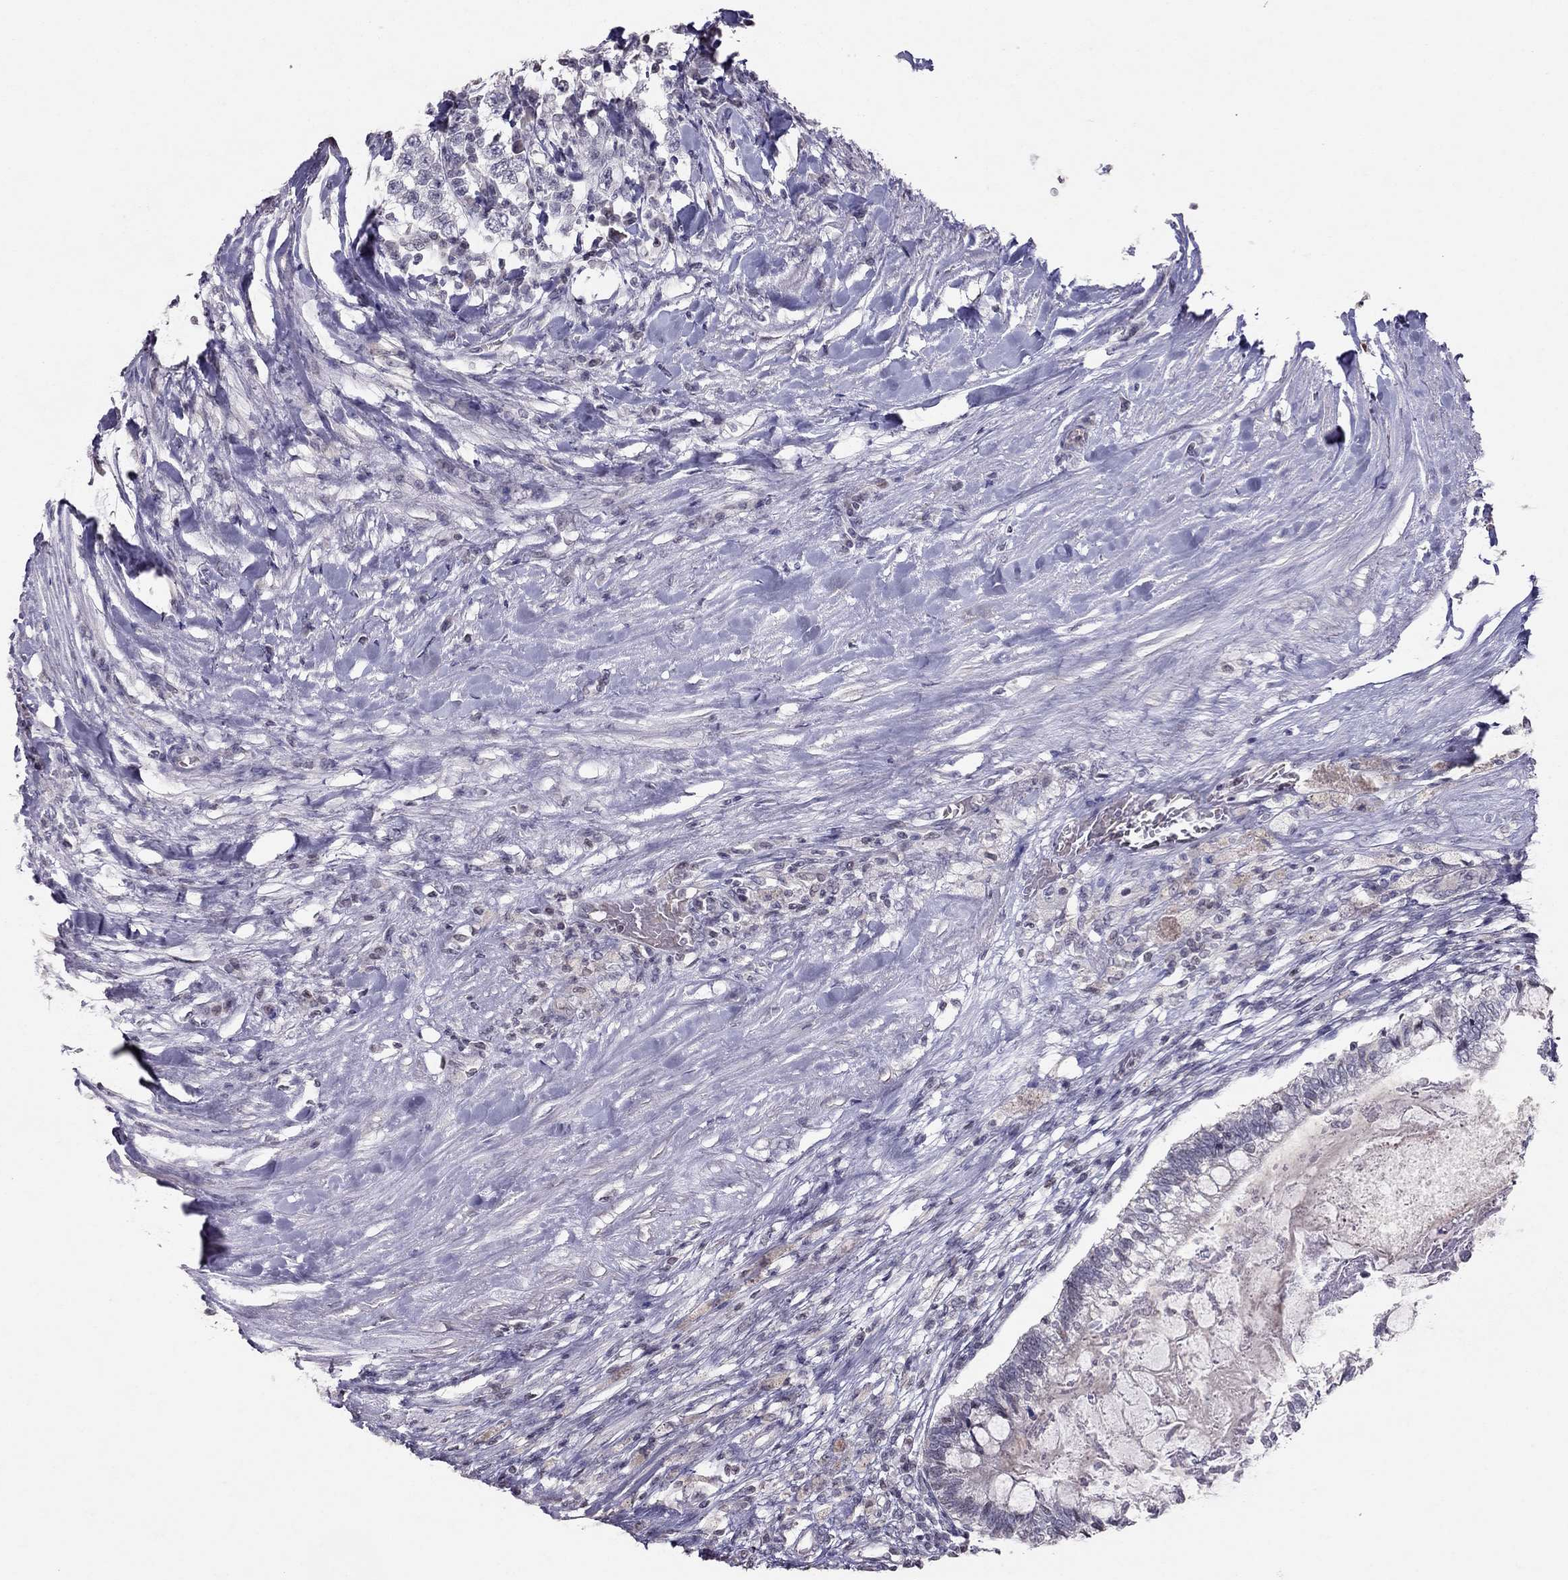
{"staining": {"intensity": "negative", "quantity": "none", "location": "none"}, "tissue": "testis cancer", "cell_type": "Tumor cells", "image_type": "cancer", "snomed": [{"axis": "morphology", "description": "Seminoma, NOS"}, {"axis": "morphology", "description": "Carcinoma, Embryonal, NOS"}, {"axis": "topography", "description": "Testis"}], "caption": "A photomicrograph of embryonal carcinoma (testis) stained for a protein displays no brown staining in tumor cells. (DAB IHC, high magnification).", "gene": "TSHB", "patient": {"sex": "male", "age": 41}}